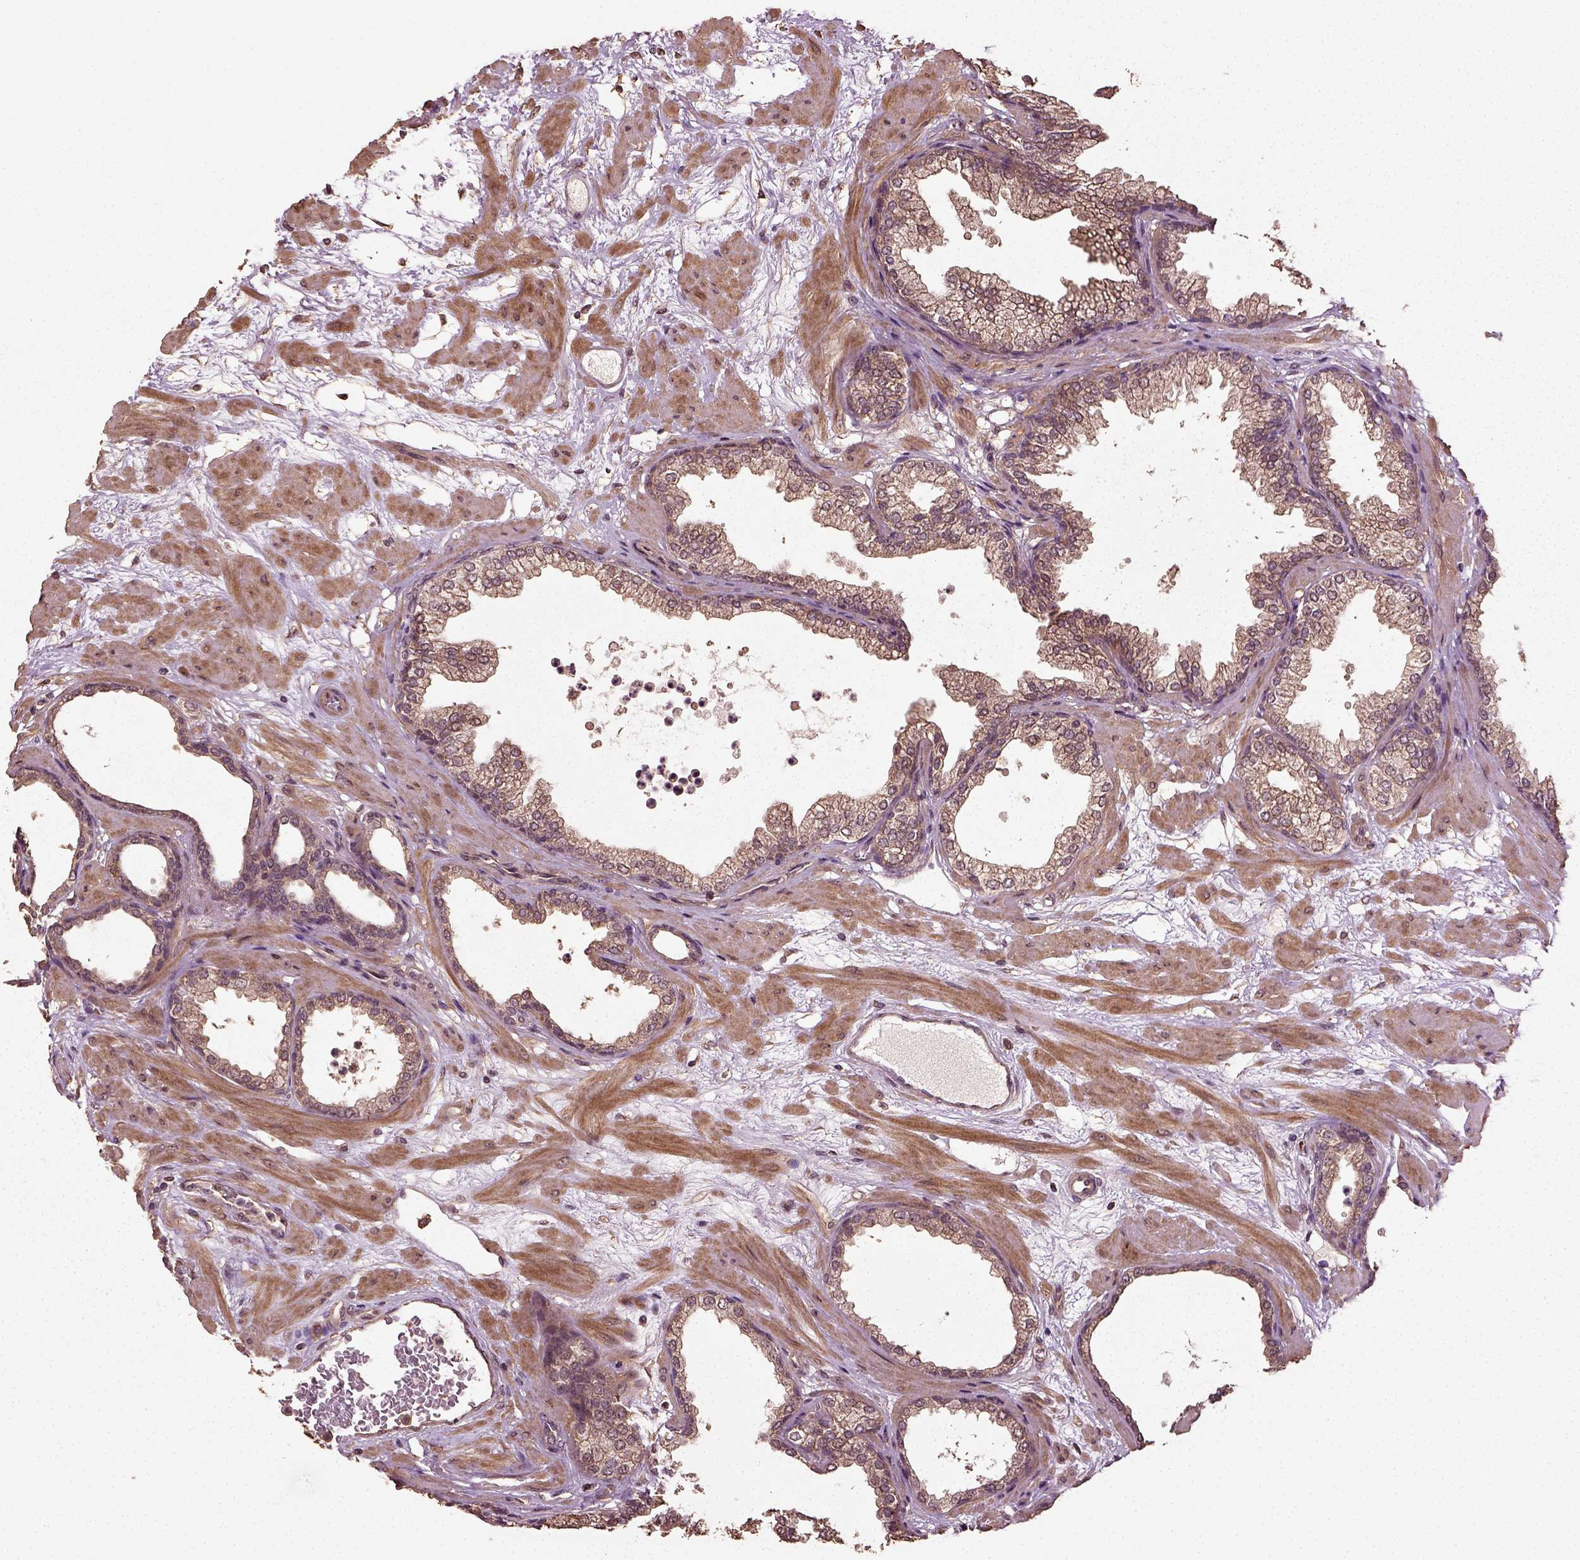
{"staining": {"intensity": "weak", "quantity": ">75%", "location": "cytoplasmic/membranous"}, "tissue": "prostate", "cell_type": "Glandular cells", "image_type": "normal", "snomed": [{"axis": "morphology", "description": "Normal tissue, NOS"}, {"axis": "topography", "description": "Prostate"}], "caption": "Protein expression analysis of benign human prostate reveals weak cytoplasmic/membranous staining in approximately >75% of glandular cells. Nuclei are stained in blue.", "gene": "ERV3", "patient": {"sex": "male", "age": 37}}